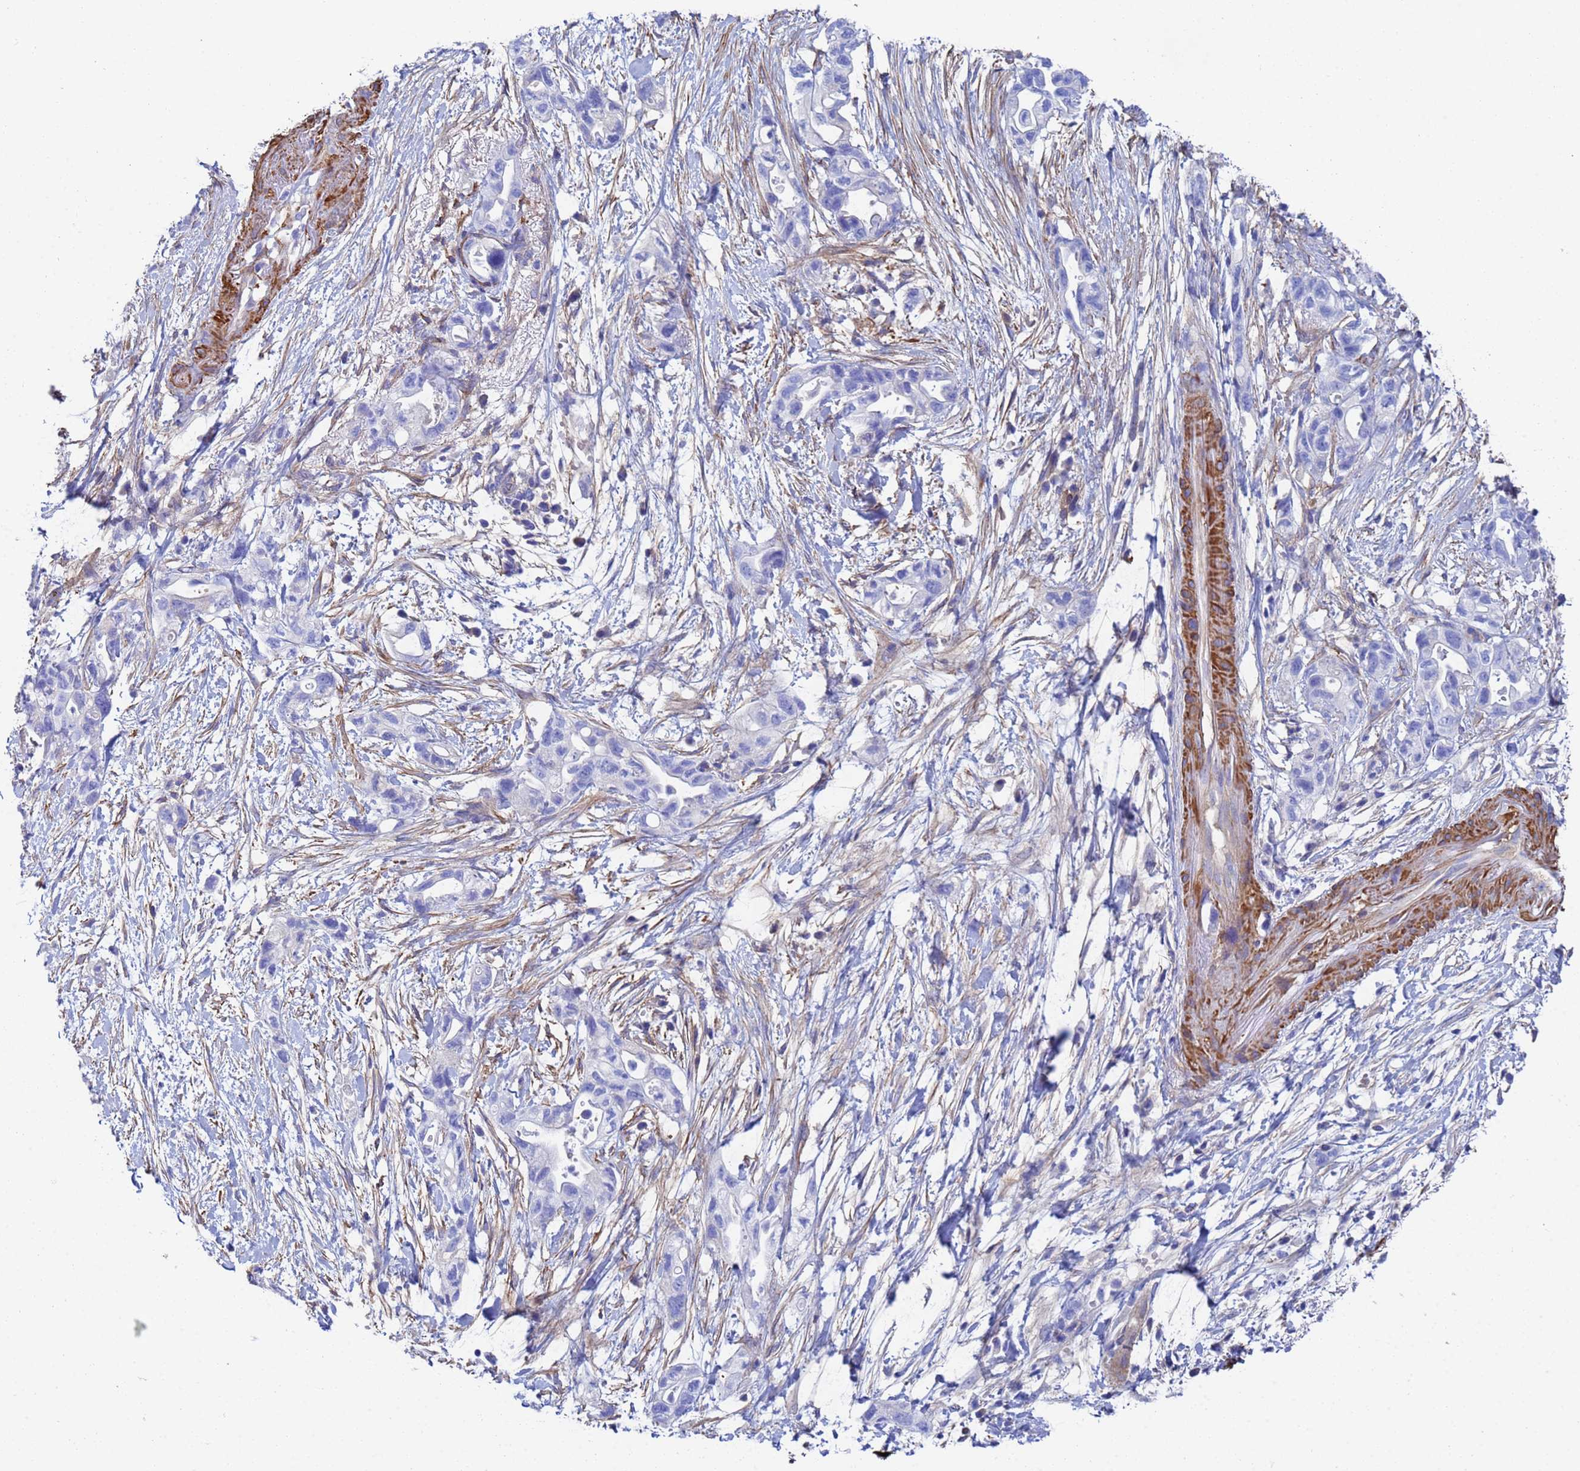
{"staining": {"intensity": "negative", "quantity": "none", "location": "none"}, "tissue": "pancreatic cancer", "cell_type": "Tumor cells", "image_type": "cancer", "snomed": [{"axis": "morphology", "description": "Adenocarcinoma, NOS"}, {"axis": "topography", "description": "Pancreas"}], "caption": "Immunohistochemical staining of adenocarcinoma (pancreatic) shows no significant expression in tumor cells.", "gene": "CST4", "patient": {"sex": "female", "age": 72}}